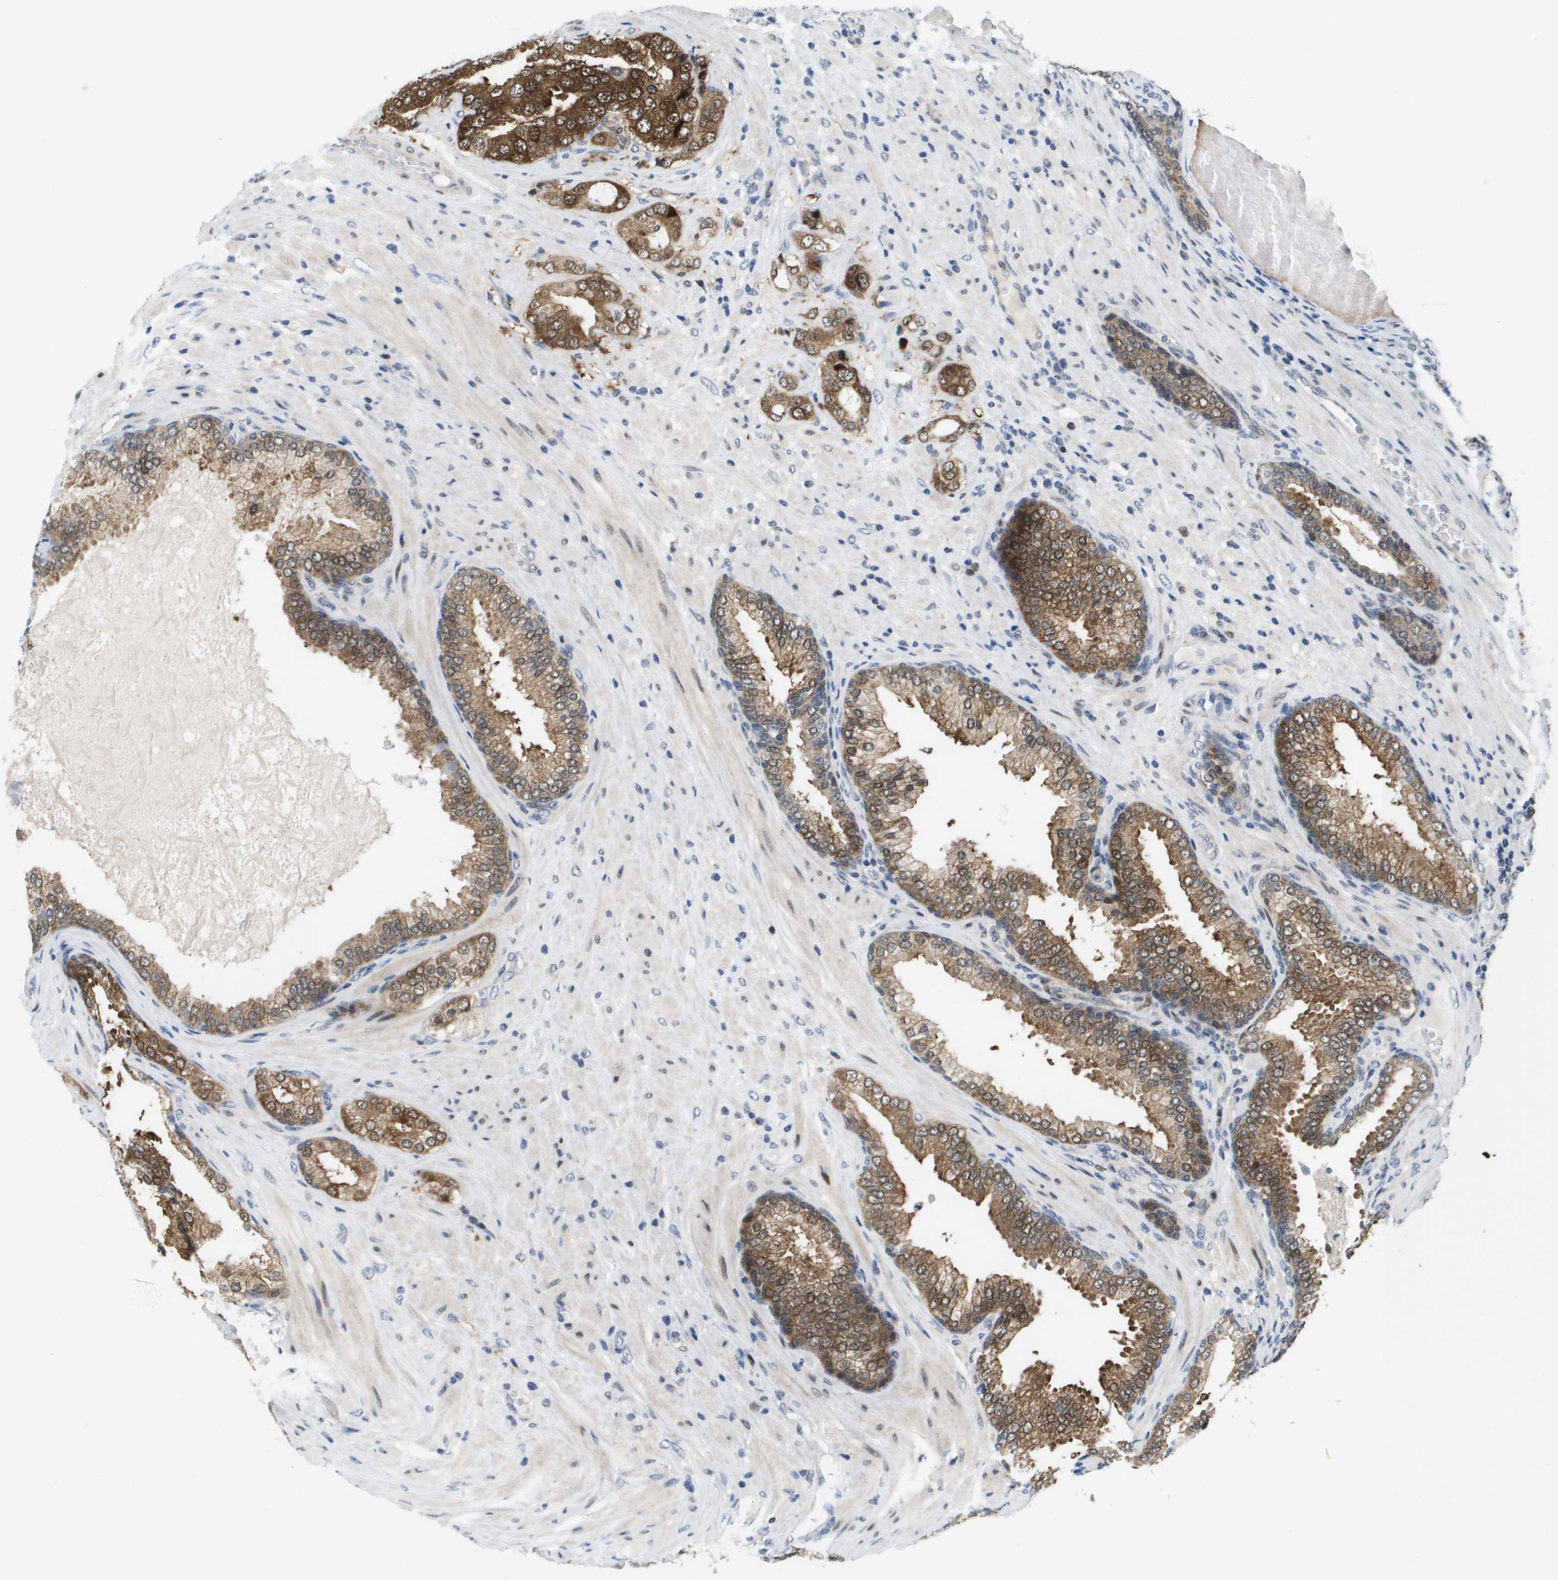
{"staining": {"intensity": "strong", "quantity": ">75%", "location": "cytoplasmic/membranous,nuclear"}, "tissue": "prostate cancer", "cell_type": "Tumor cells", "image_type": "cancer", "snomed": [{"axis": "morphology", "description": "Adenocarcinoma, High grade"}, {"axis": "topography", "description": "Prostate"}], "caption": "Approximately >75% of tumor cells in human prostate cancer reveal strong cytoplasmic/membranous and nuclear protein positivity as visualized by brown immunohistochemical staining.", "gene": "FKBP4", "patient": {"sex": "male", "age": 50}}